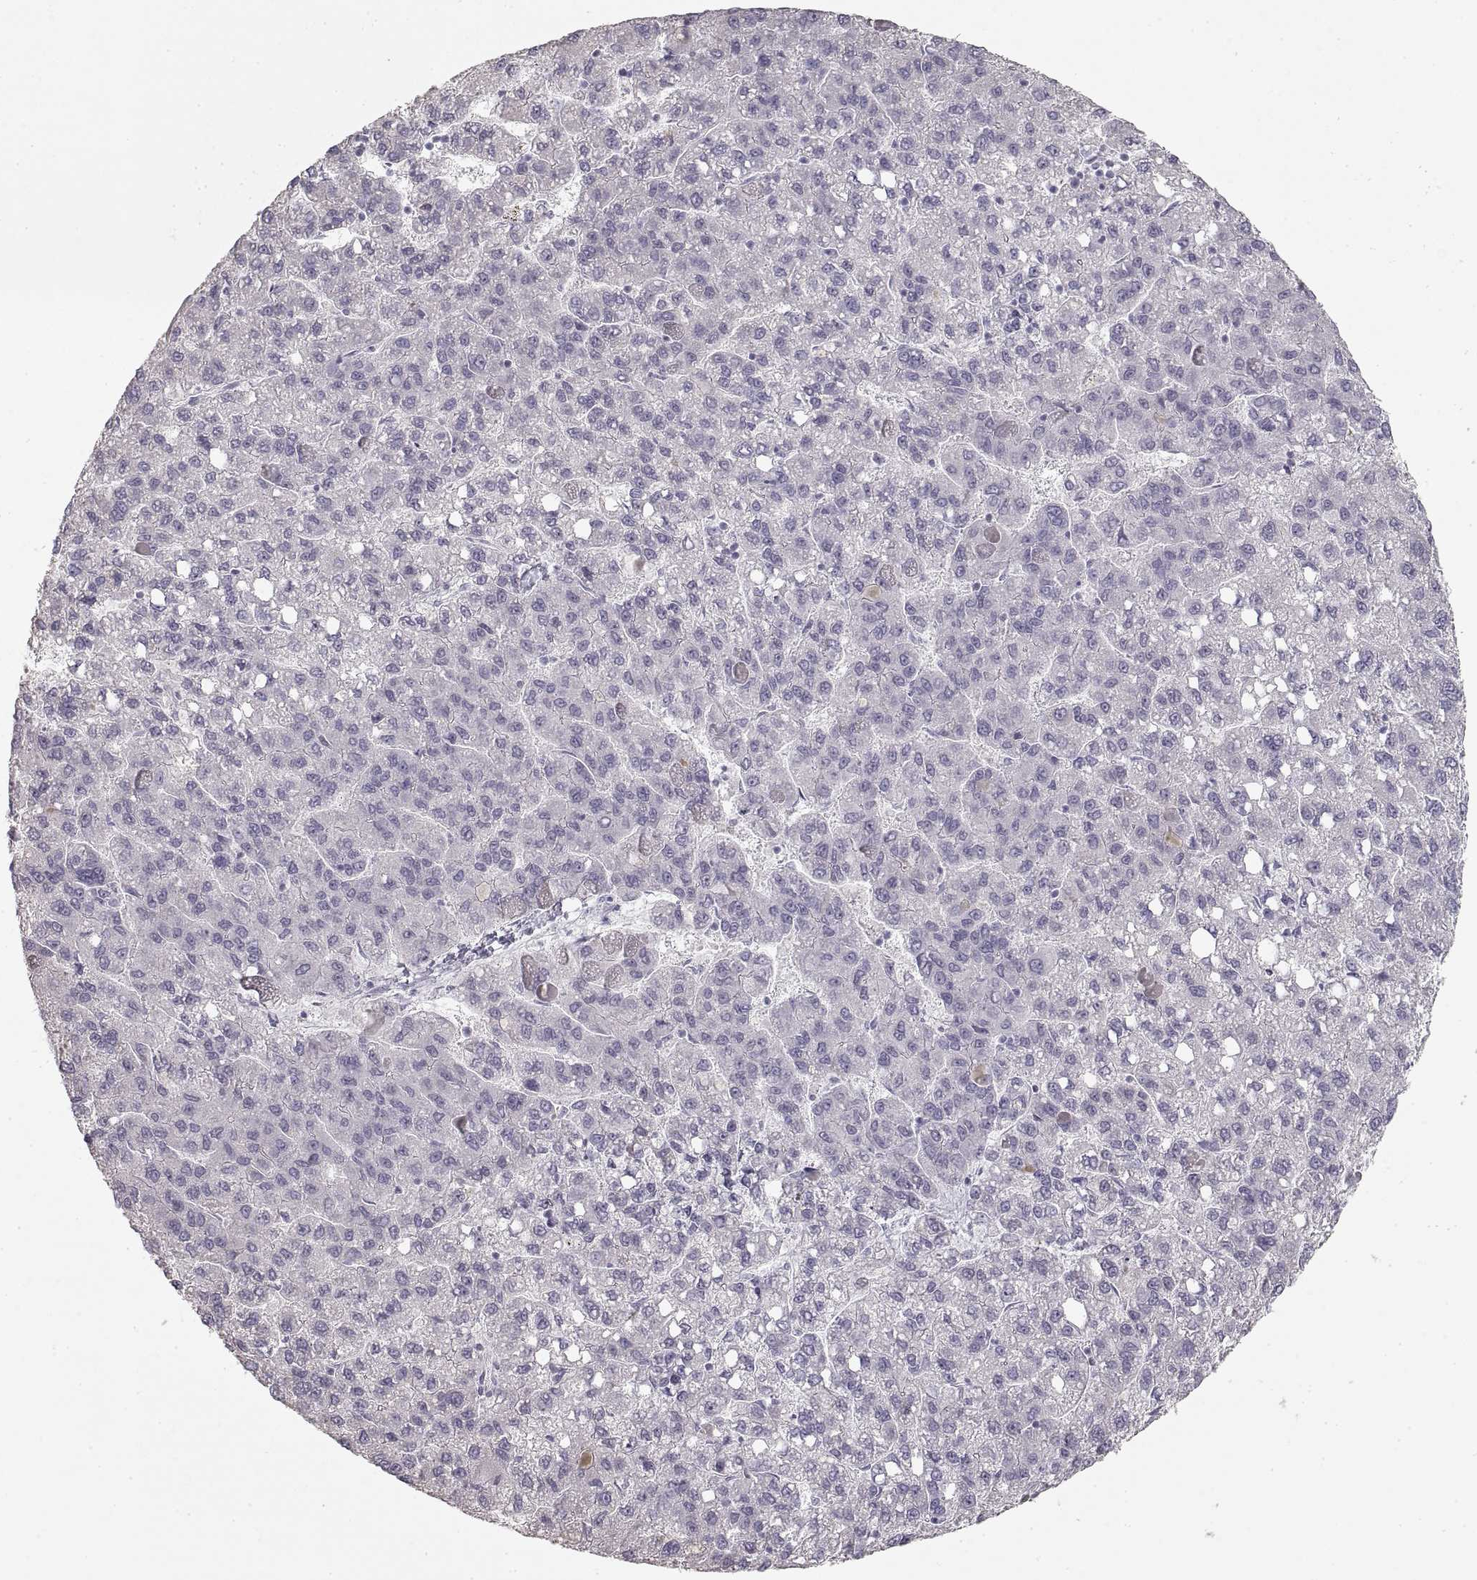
{"staining": {"intensity": "negative", "quantity": "none", "location": "none"}, "tissue": "liver cancer", "cell_type": "Tumor cells", "image_type": "cancer", "snomed": [{"axis": "morphology", "description": "Carcinoma, Hepatocellular, NOS"}, {"axis": "topography", "description": "Liver"}], "caption": "Immunohistochemistry photomicrograph of neoplastic tissue: human liver cancer stained with DAB (3,3'-diaminobenzidine) shows no significant protein expression in tumor cells.", "gene": "ZP3", "patient": {"sex": "female", "age": 82}}